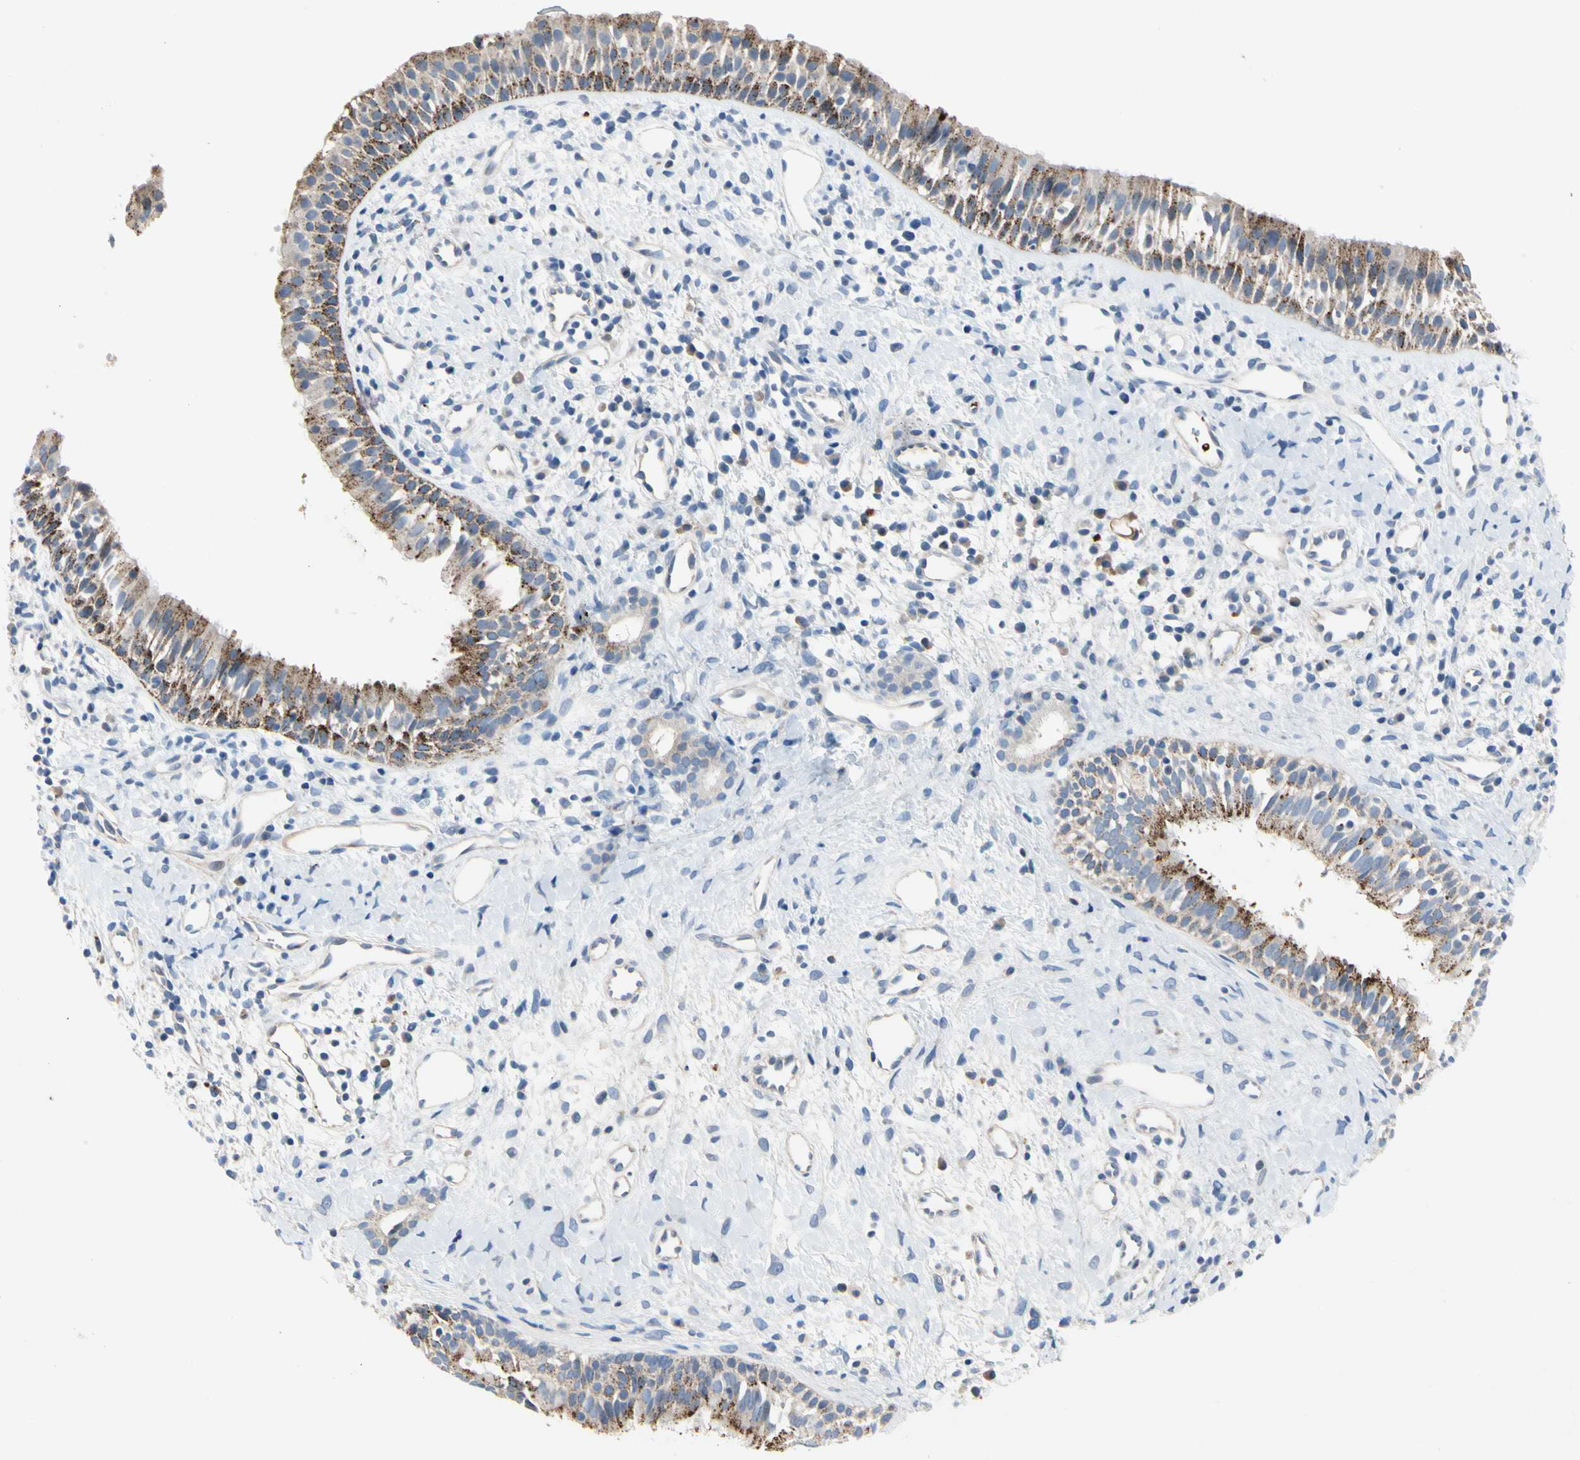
{"staining": {"intensity": "moderate", "quantity": ">75%", "location": "cytoplasmic/membranous"}, "tissue": "nasopharynx", "cell_type": "Respiratory epithelial cells", "image_type": "normal", "snomed": [{"axis": "morphology", "description": "Normal tissue, NOS"}, {"axis": "topography", "description": "Nasopharynx"}], "caption": "This histopathology image shows unremarkable nasopharynx stained with immunohistochemistry (IHC) to label a protein in brown. The cytoplasmic/membranous of respiratory epithelial cells show moderate positivity for the protein. Nuclei are counter-stained blue.", "gene": "RETSAT", "patient": {"sex": "male", "age": 22}}